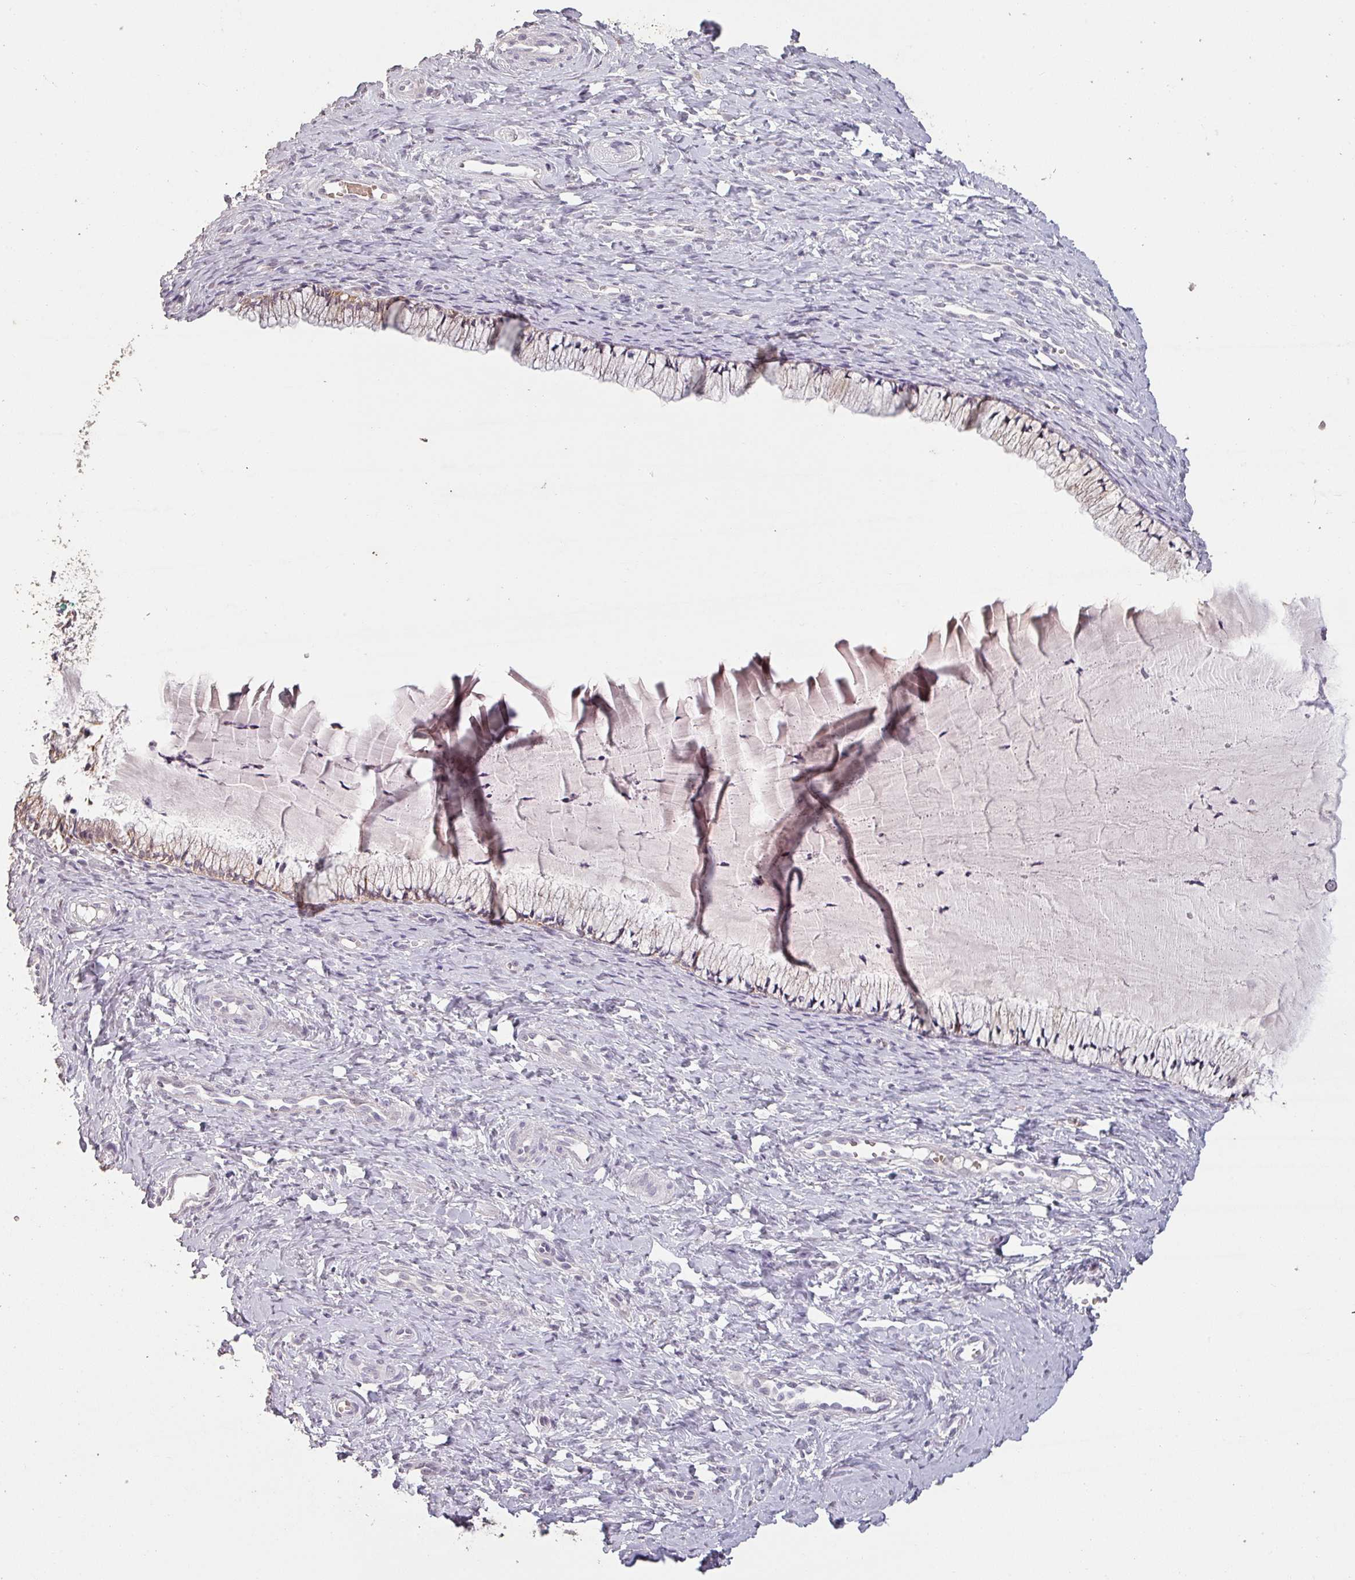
{"staining": {"intensity": "weak", "quantity": "25%-75%", "location": "cytoplasmic/membranous"}, "tissue": "cervix", "cell_type": "Glandular cells", "image_type": "normal", "snomed": [{"axis": "morphology", "description": "Normal tissue, NOS"}, {"axis": "topography", "description": "Cervix"}], "caption": "This micrograph displays IHC staining of unremarkable cervix, with low weak cytoplasmic/membranous expression in about 25%-75% of glandular cells.", "gene": "LYPLA1", "patient": {"sex": "female", "age": 36}}